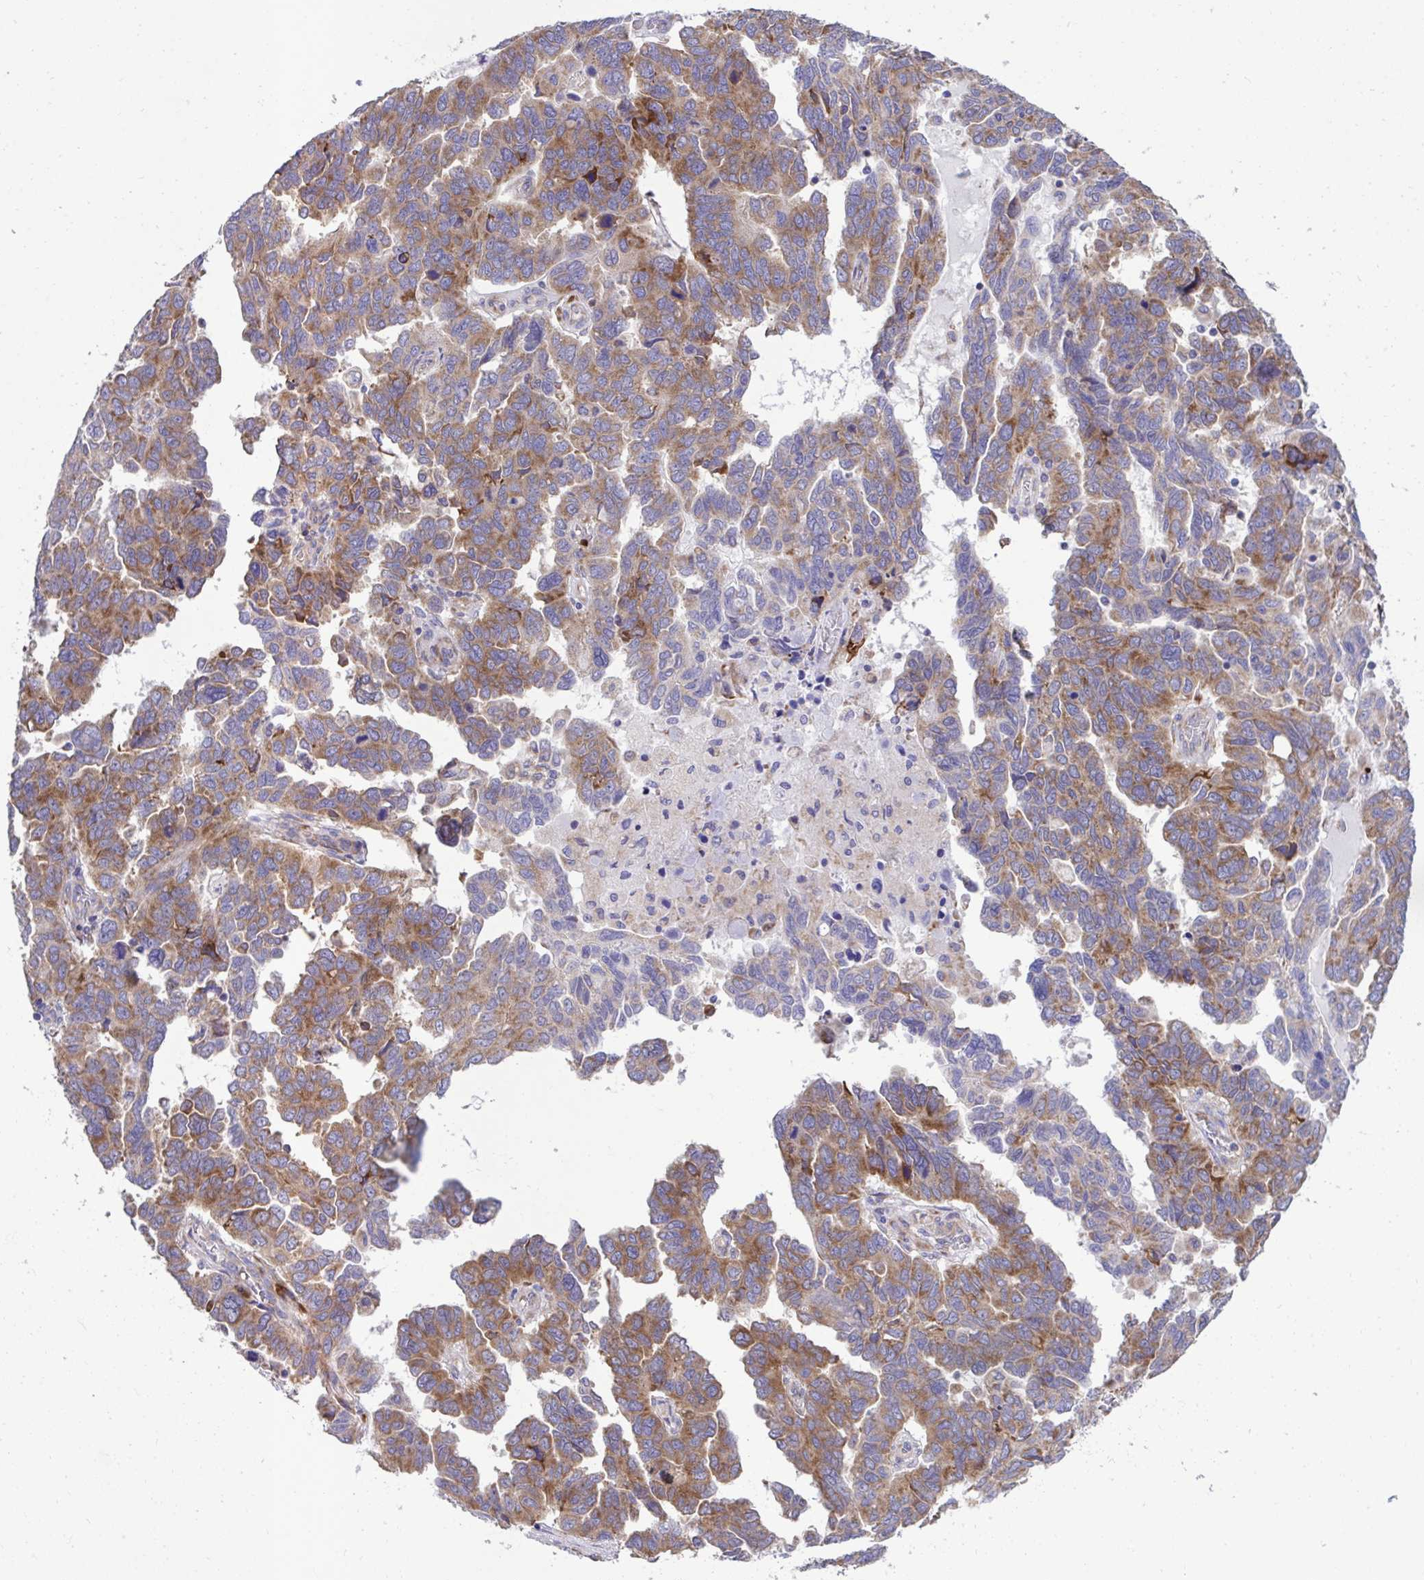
{"staining": {"intensity": "moderate", "quantity": ">75%", "location": "cytoplasmic/membranous"}, "tissue": "ovarian cancer", "cell_type": "Tumor cells", "image_type": "cancer", "snomed": [{"axis": "morphology", "description": "Cystadenocarcinoma, serous, NOS"}, {"axis": "topography", "description": "Ovary"}], "caption": "Protein analysis of ovarian cancer tissue exhibits moderate cytoplasmic/membranous expression in approximately >75% of tumor cells.", "gene": "RPS15", "patient": {"sex": "female", "age": 64}}